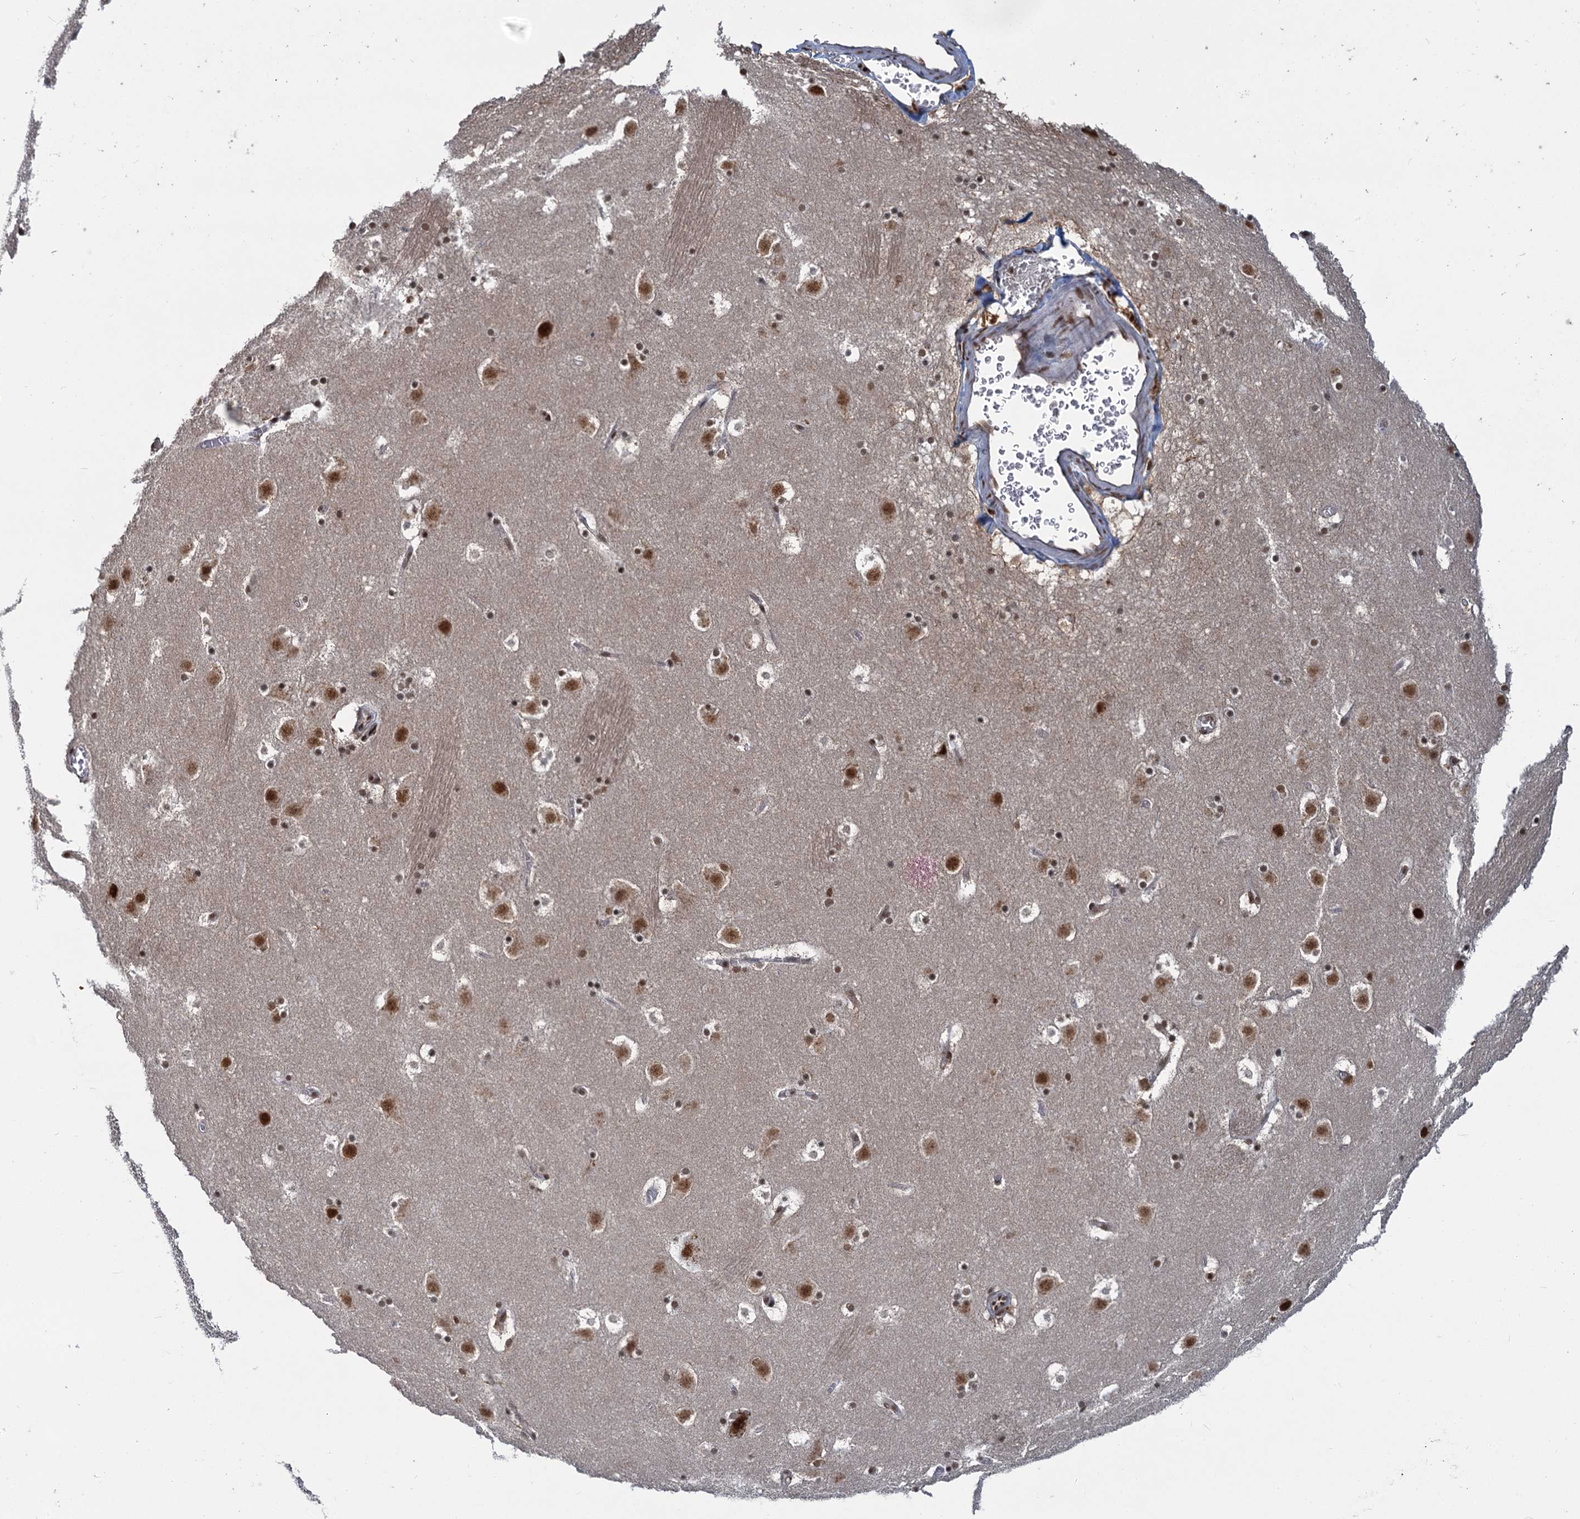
{"staining": {"intensity": "moderate", "quantity": "<25%", "location": "nuclear"}, "tissue": "caudate", "cell_type": "Glial cells", "image_type": "normal", "snomed": [{"axis": "morphology", "description": "Normal tissue, NOS"}, {"axis": "topography", "description": "Lateral ventricle wall"}], "caption": "This is an image of IHC staining of benign caudate, which shows moderate staining in the nuclear of glial cells.", "gene": "PPHLN1", "patient": {"sex": "male", "age": 45}}